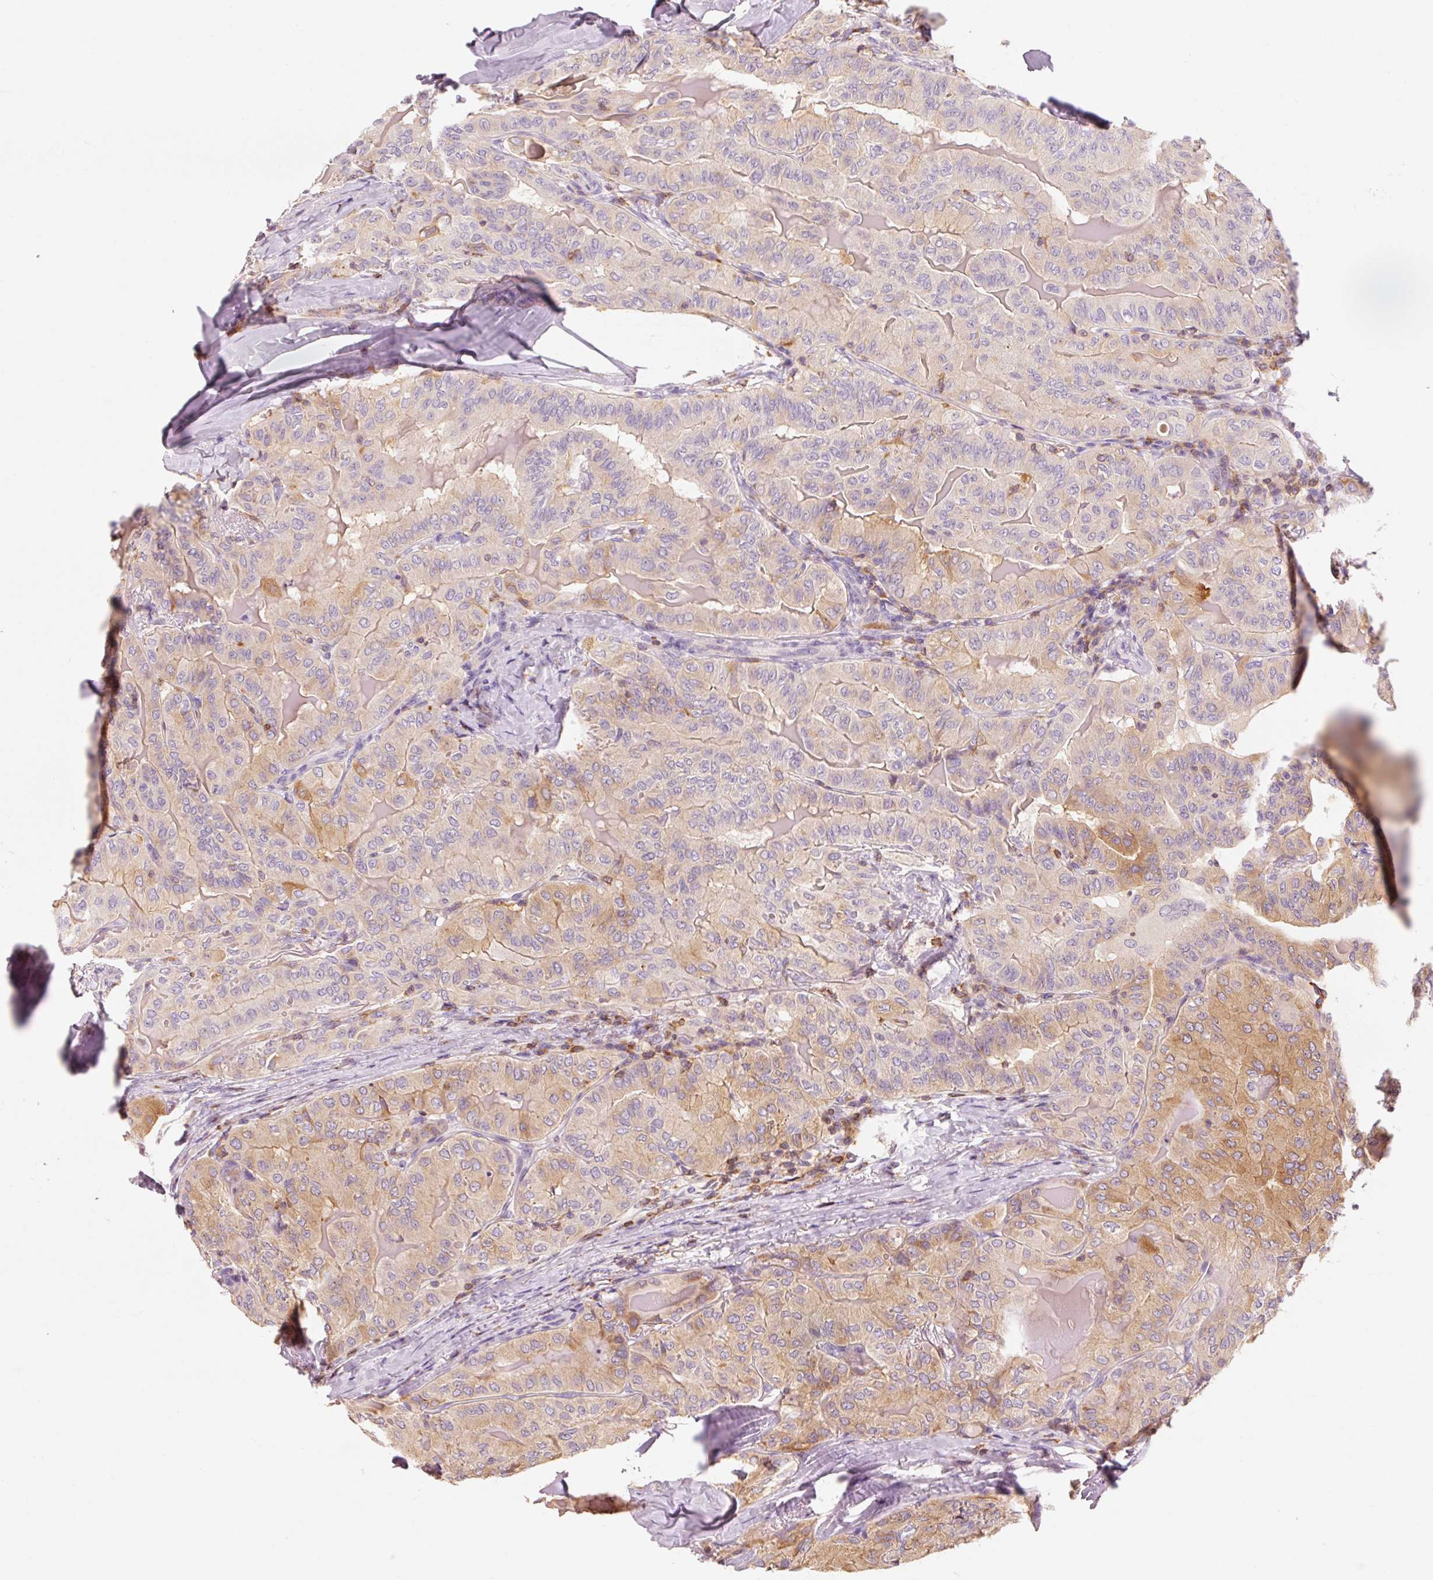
{"staining": {"intensity": "moderate", "quantity": "<25%", "location": "cytoplasmic/membranous"}, "tissue": "thyroid cancer", "cell_type": "Tumor cells", "image_type": "cancer", "snomed": [{"axis": "morphology", "description": "Papillary adenocarcinoma, NOS"}, {"axis": "topography", "description": "Thyroid gland"}], "caption": "Moderate cytoplasmic/membranous staining is seen in approximately <25% of tumor cells in thyroid cancer (papillary adenocarcinoma).", "gene": "OR8K1", "patient": {"sex": "female", "age": 68}}